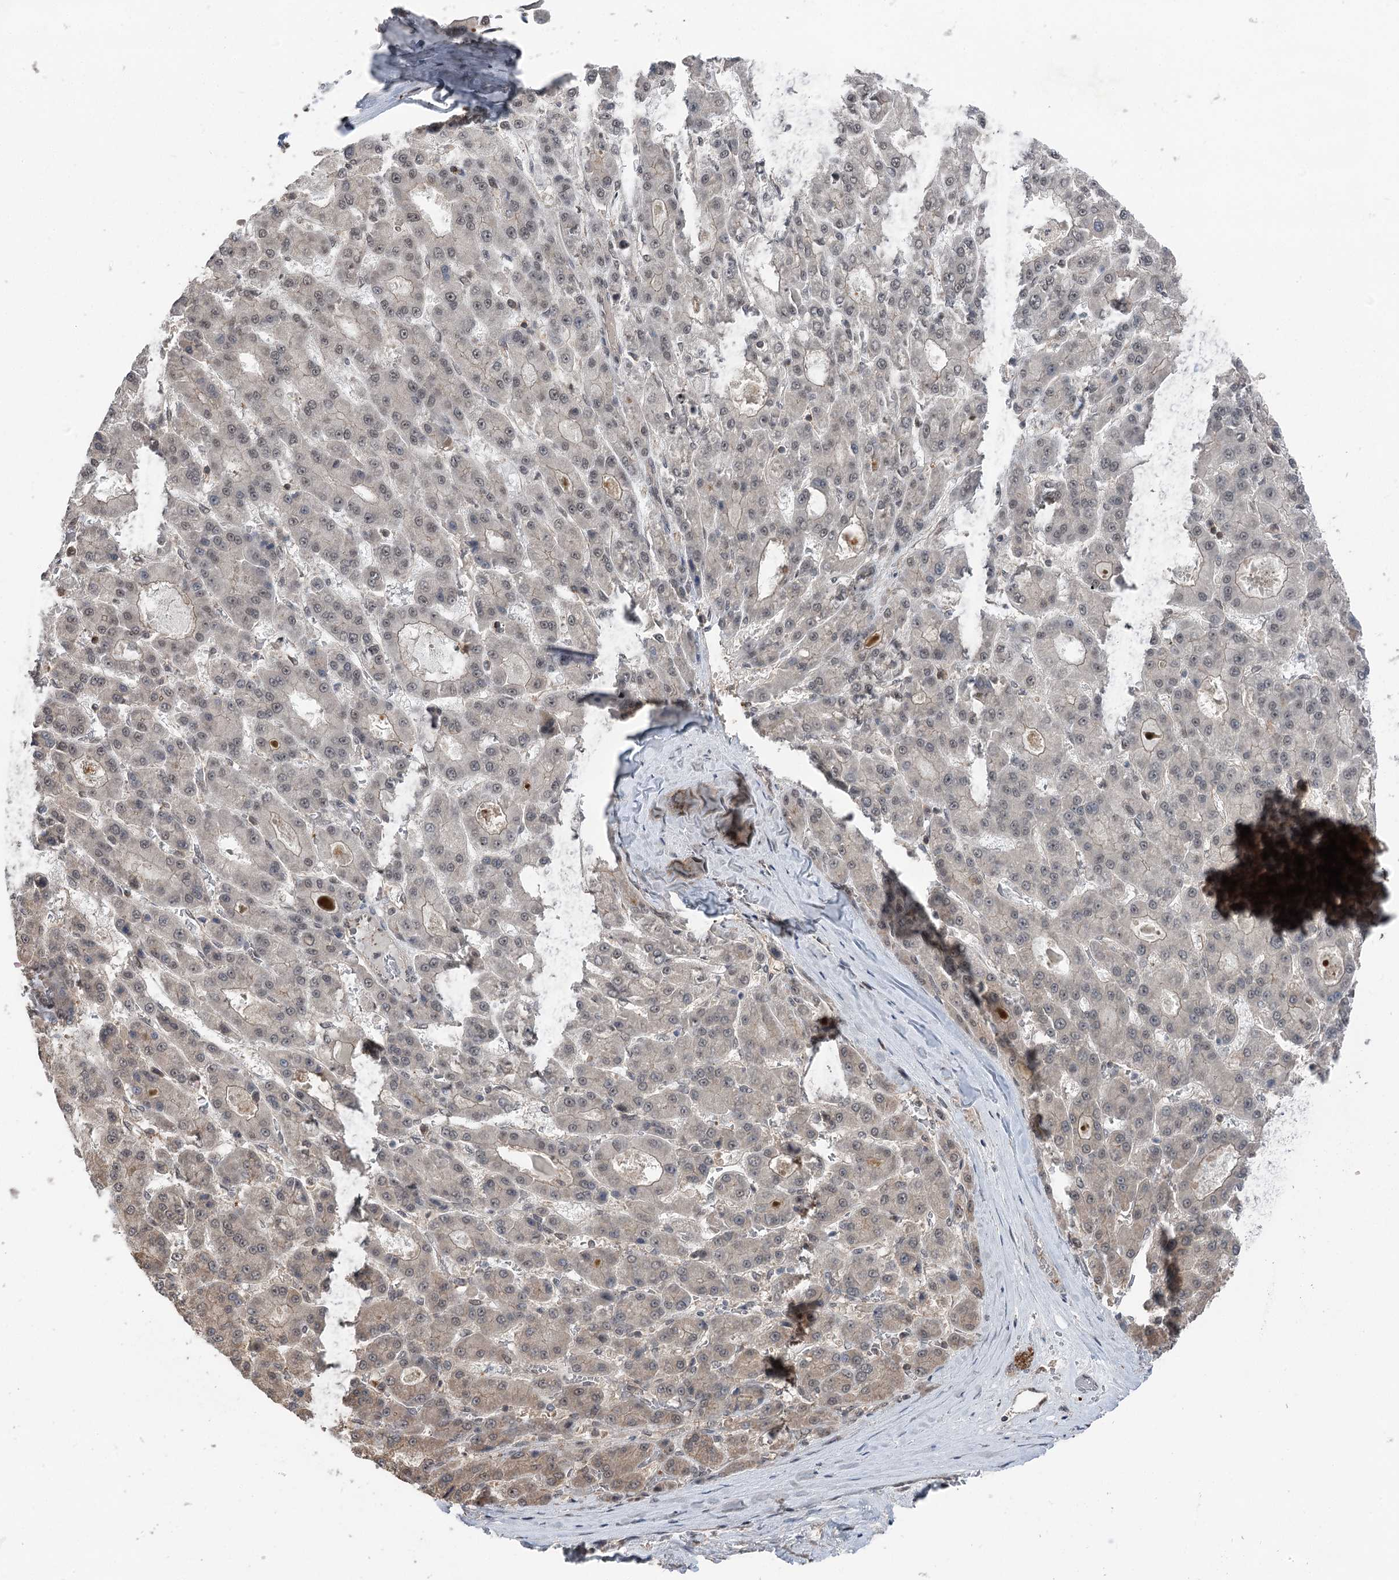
{"staining": {"intensity": "moderate", "quantity": "<25%", "location": "cytoplasmic/membranous"}, "tissue": "liver cancer", "cell_type": "Tumor cells", "image_type": "cancer", "snomed": [{"axis": "morphology", "description": "Carcinoma, Hepatocellular, NOS"}, {"axis": "topography", "description": "Liver"}], "caption": "An immunohistochemistry micrograph of neoplastic tissue is shown. Protein staining in brown highlights moderate cytoplasmic/membranous positivity in liver hepatocellular carcinoma within tumor cells.", "gene": "CCSER2", "patient": {"sex": "male", "age": 70}}